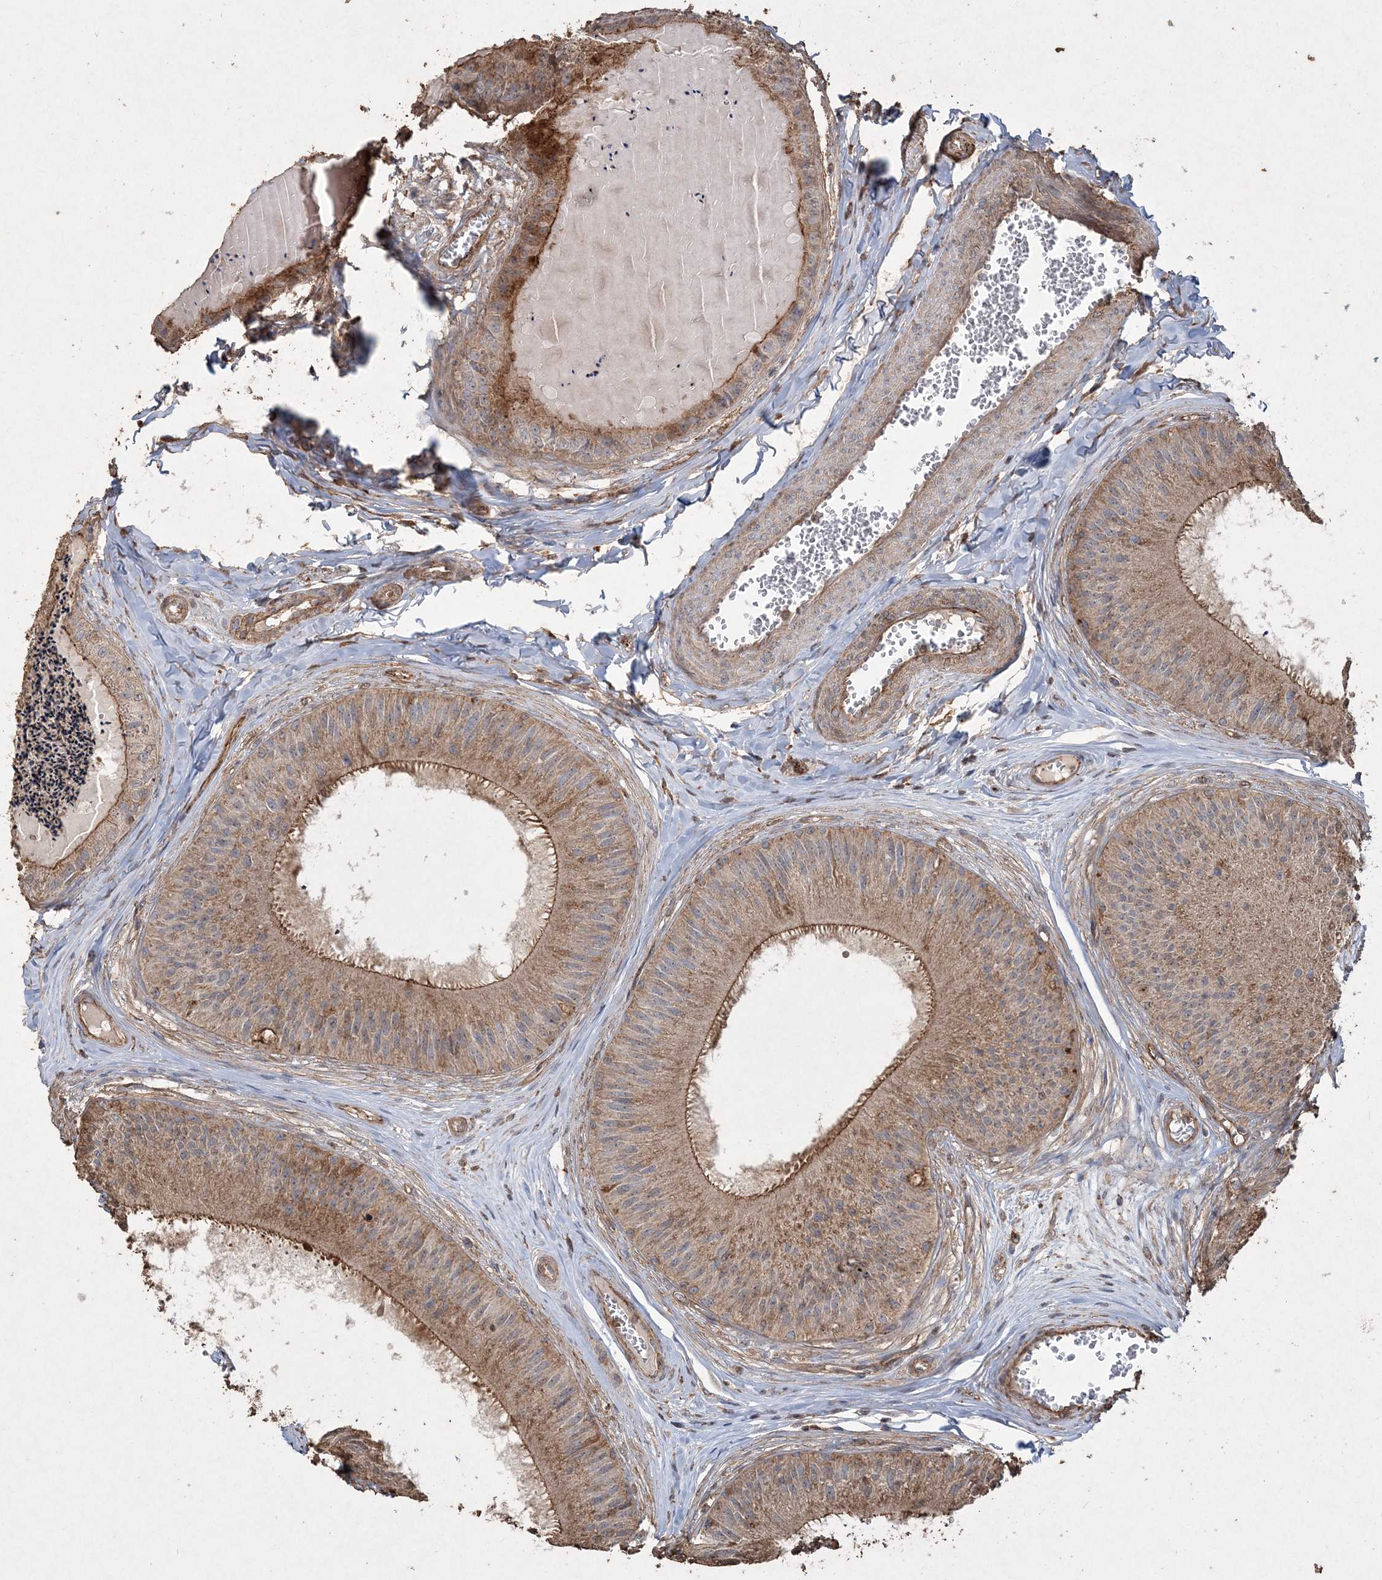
{"staining": {"intensity": "moderate", "quantity": ">75%", "location": "cytoplasmic/membranous"}, "tissue": "epididymis", "cell_type": "Glandular cells", "image_type": "normal", "snomed": [{"axis": "morphology", "description": "Normal tissue, NOS"}, {"axis": "topography", "description": "Epididymis"}], "caption": "This histopathology image exhibits immunohistochemistry (IHC) staining of benign human epididymis, with medium moderate cytoplasmic/membranous positivity in about >75% of glandular cells.", "gene": "TTC7A", "patient": {"sex": "male", "age": 31}}